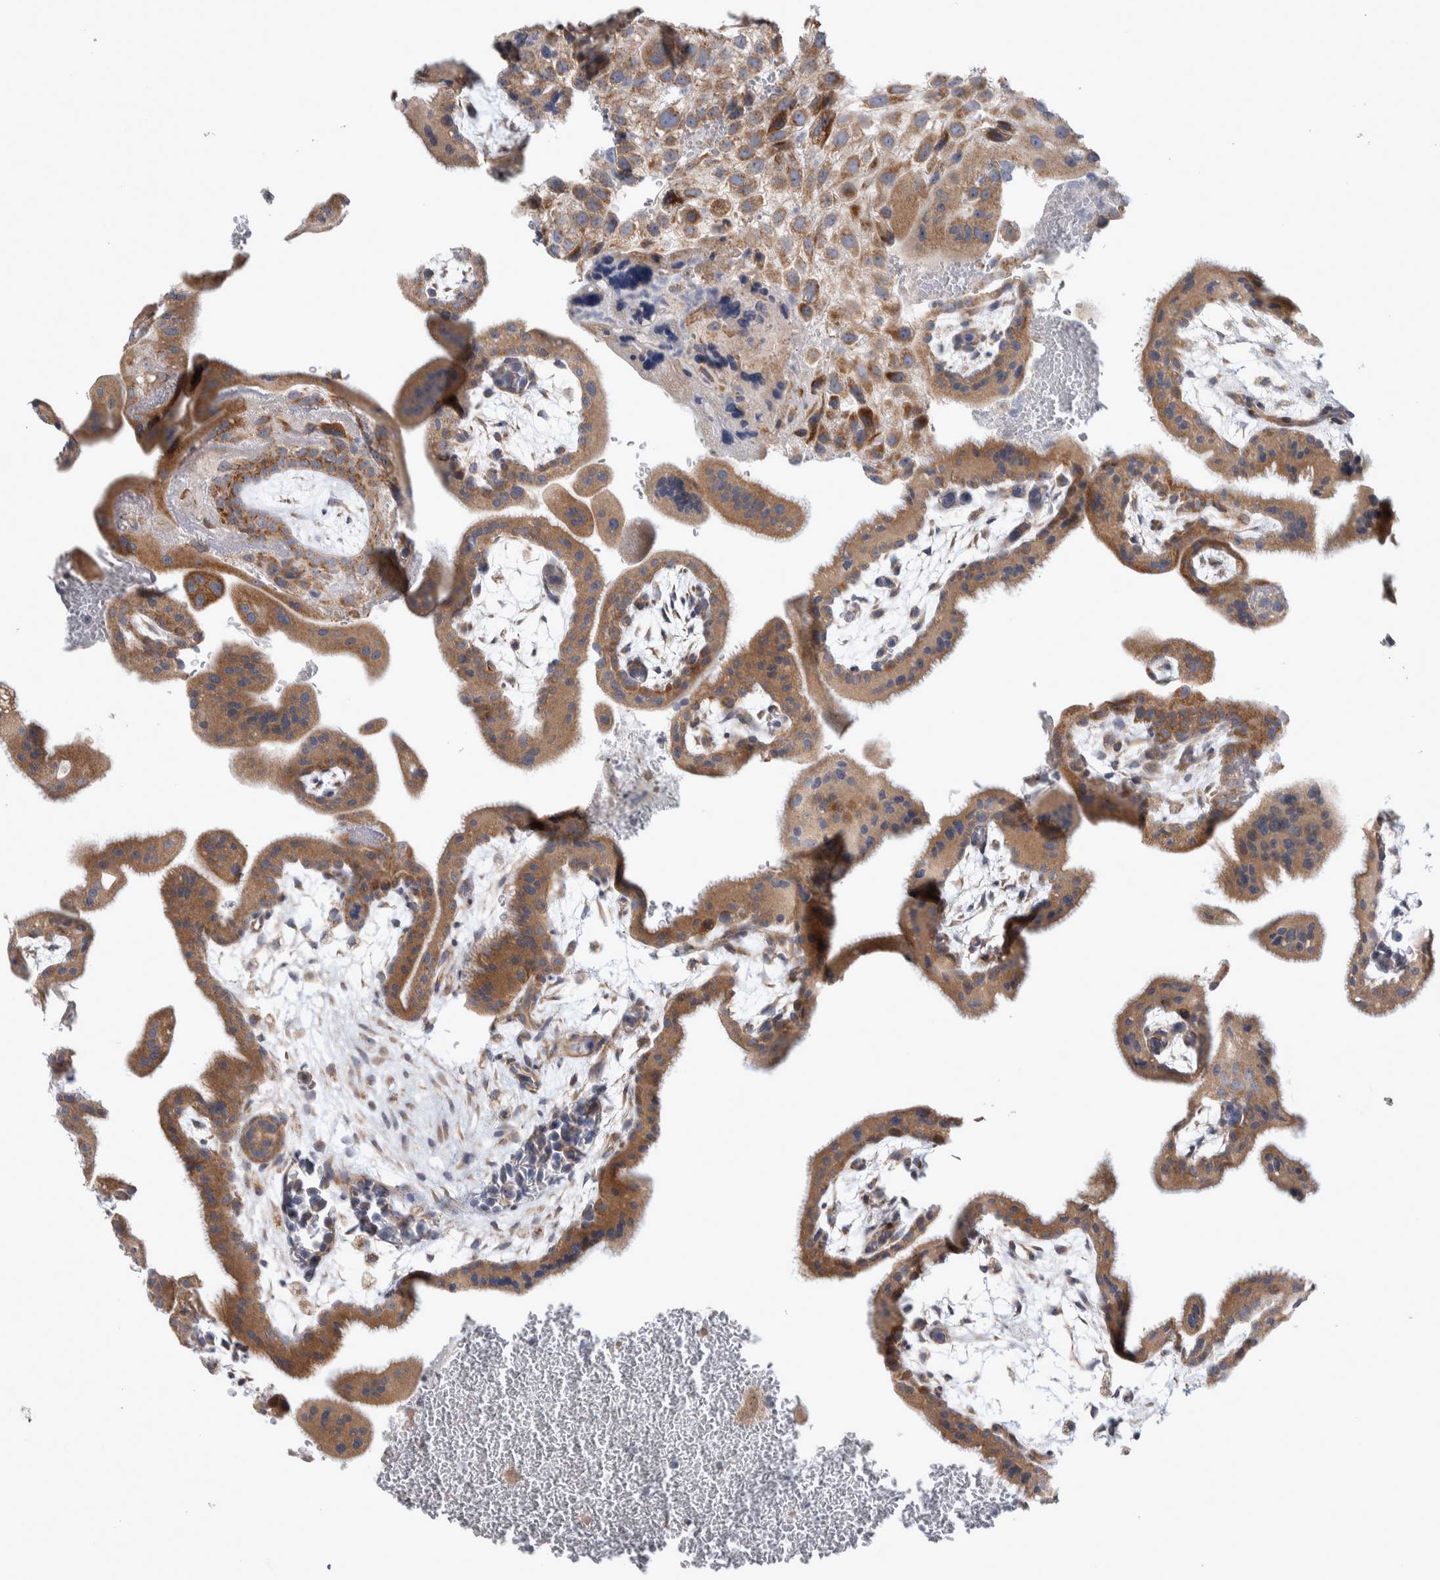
{"staining": {"intensity": "moderate", "quantity": ">75%", "location": "cytoplasmic/membranous"}, "tissue": "placenta", "cell_type": "Decidual cells", "image_type": "normal", "snomed": [{"axis": "morphology", "description": "Normal tissue, NOS"}, {"axis": "topography", "description": "Placenta"}], "caption": "Immunohistochemistry (IHC) micrograph of normal human placenta stained for a protein (brown), which reveals medium levels of moderate cytoplasmic/membranous positivity in about >75% of decidual cells.", "gene": "SCO1", "patient": {"sex": "female", "age": 35}}